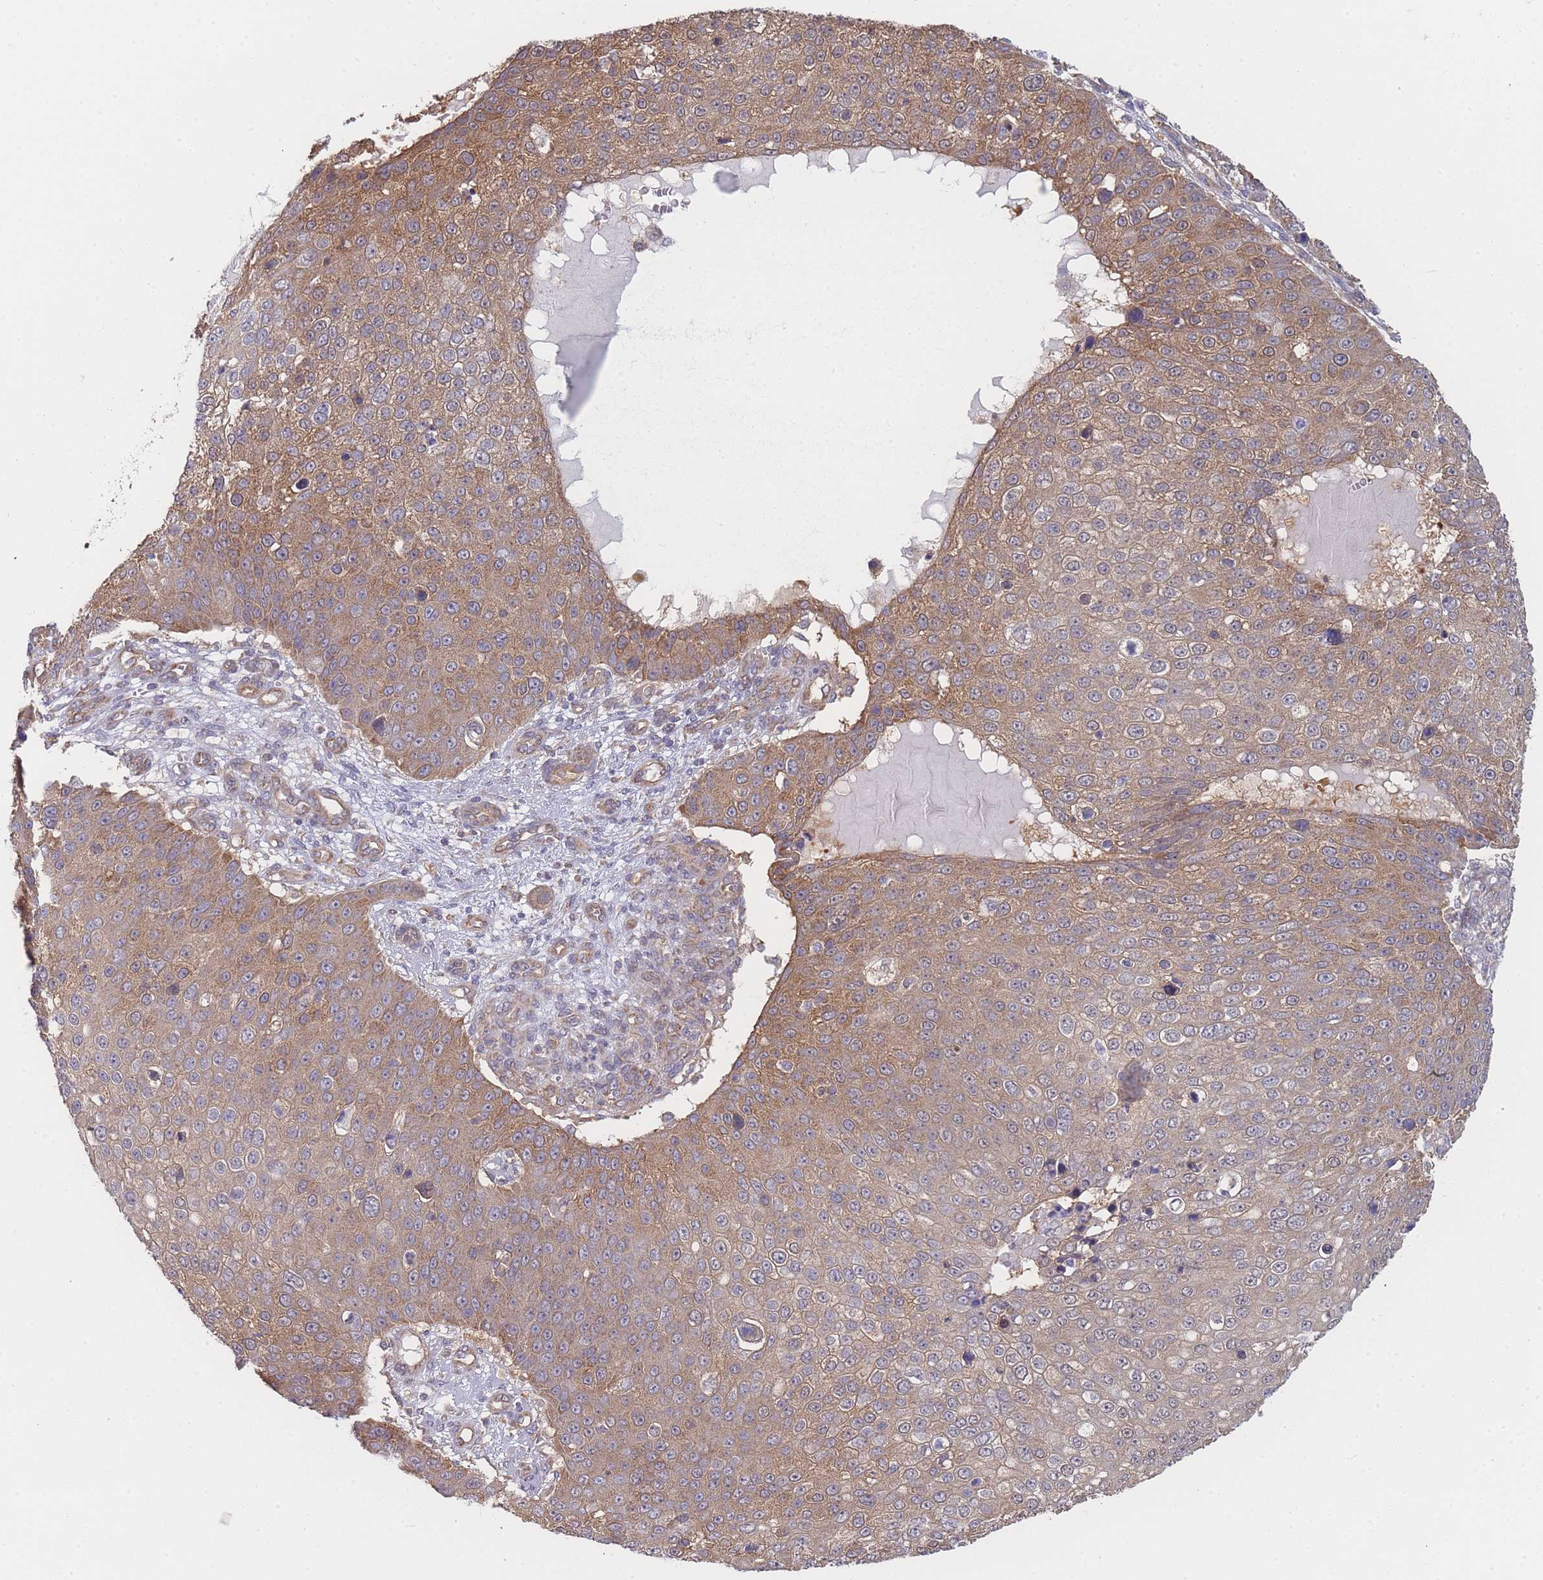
{"staining": {"intensity": "moderate", "quantity": ">75%", "location": "cytoplasmic/membranous"}, "tissue": "skin cancer", "cell_type": "Tumor cells", "image_type": "cancer", "snomed": [{"axis": "morphology", "description": "Squamous cell carcinoma, NOS"}, {"axis": "topography", "description": "Skin"}], "caption": "About >75% of tumor cells in human skin squamous cell carcinoma display moderate cytoplasmic/membranous protein expression as visualized by brown immunohistochemical staining.", "gene": "MRPS18B", "patient": {"sex": "male", "age": 71}}